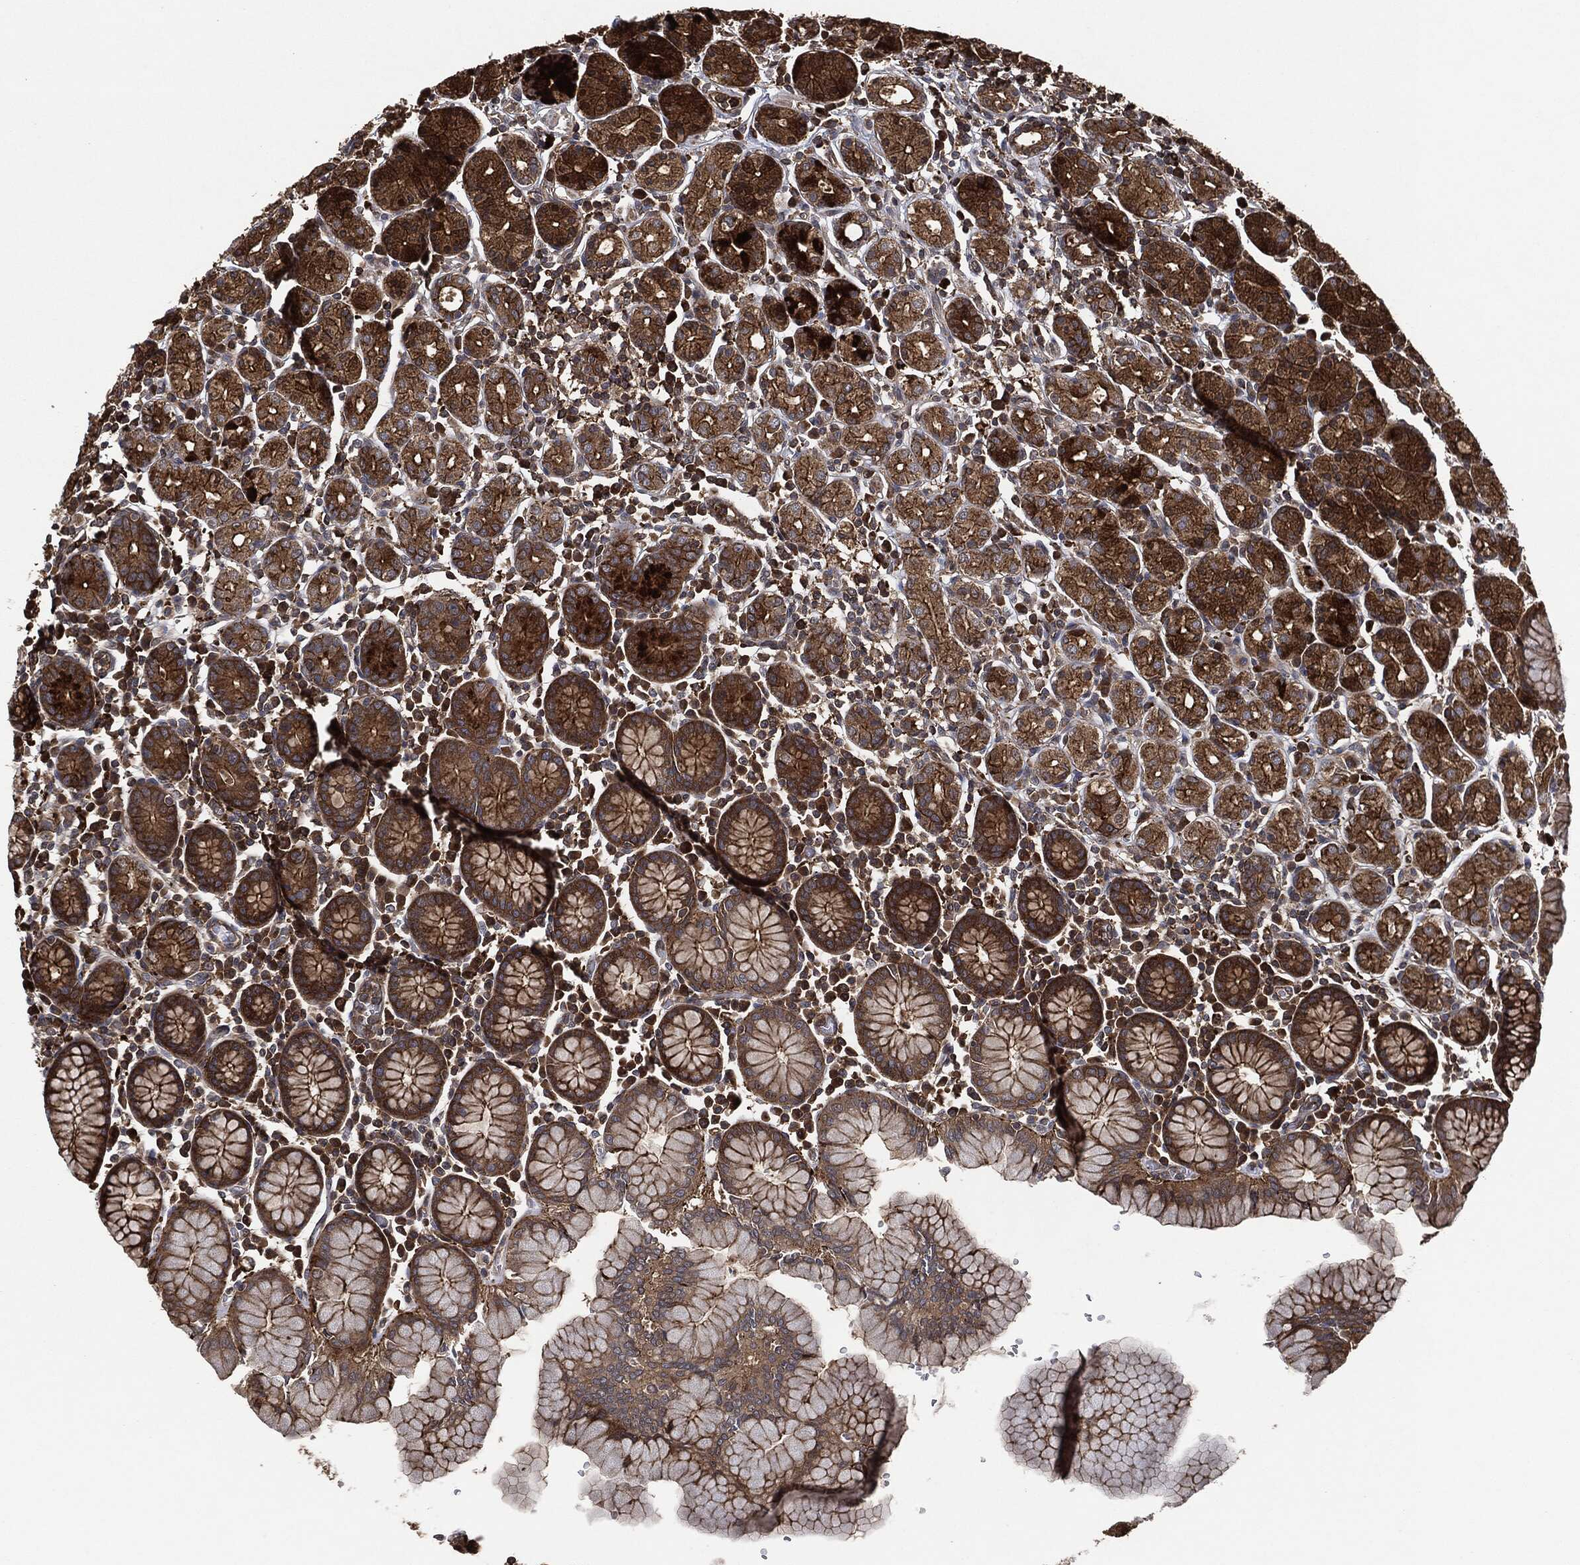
{"staining": {"intensity": "strong", "quantity": "25%-75%", "location": "cytoplasmic/membranous"}, "tissue": "stomach", "cell_type": "Glandular cells", "image_type": "normal", "snomed": [{"axis": "morphology", "description": "Normal tissue, NOS"}, {"axis": "topography", "description": "Stomach, upper"}, {"axis": "topography", "description": "Stomach"}], "caption": "Protein staining of normal stomach displays strong cytoplasmic/membranous staining in about 25%-75% of glandular cells. The protein of interest is stained brown, and the nuclei are stained in blue (DAB IHC with brightfield microscopy, high magnification).", "gene": "TPT1", "patient": {"sex": "male", "age": 62}}